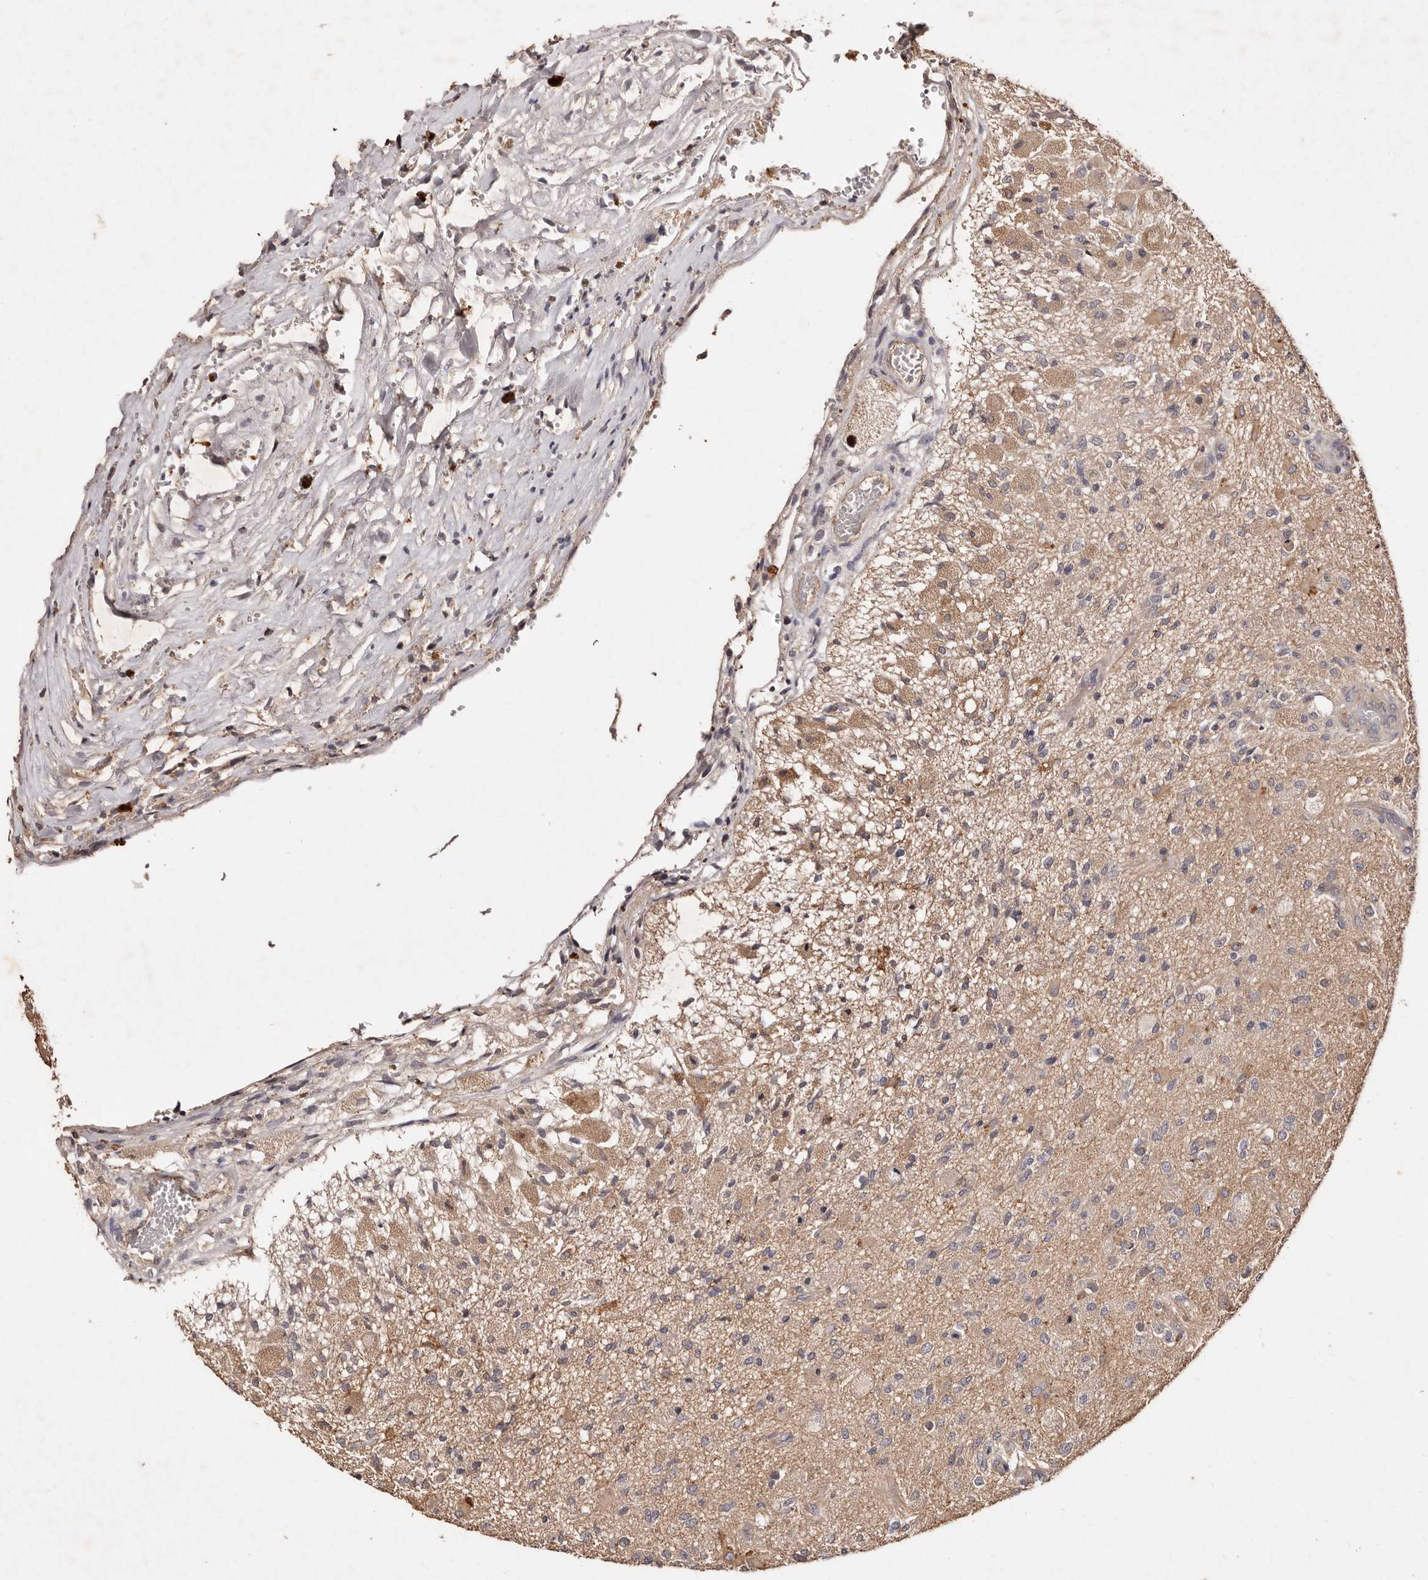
{"staining": {"intensity": "negative", "quantity": "none", "location": "none"}, "tissue": "glioma", "cell_type": "Tumor cells", "image_type": "cancer", "snomed": [{"axis": "morphology", "description": "Normal tissue, NOS"}, {"axis": "morphology", "description": "Glioma, malignant, High grade"}, {"axis": "topography", "description": "Cerebral cortex"}], "caption": "This is an IHC photomicrograph of human high-grade glioma (malignant). There is no staining in tumor cells.", "gene": "CCL14", "patient": {"sex": "male", "age": 77}}